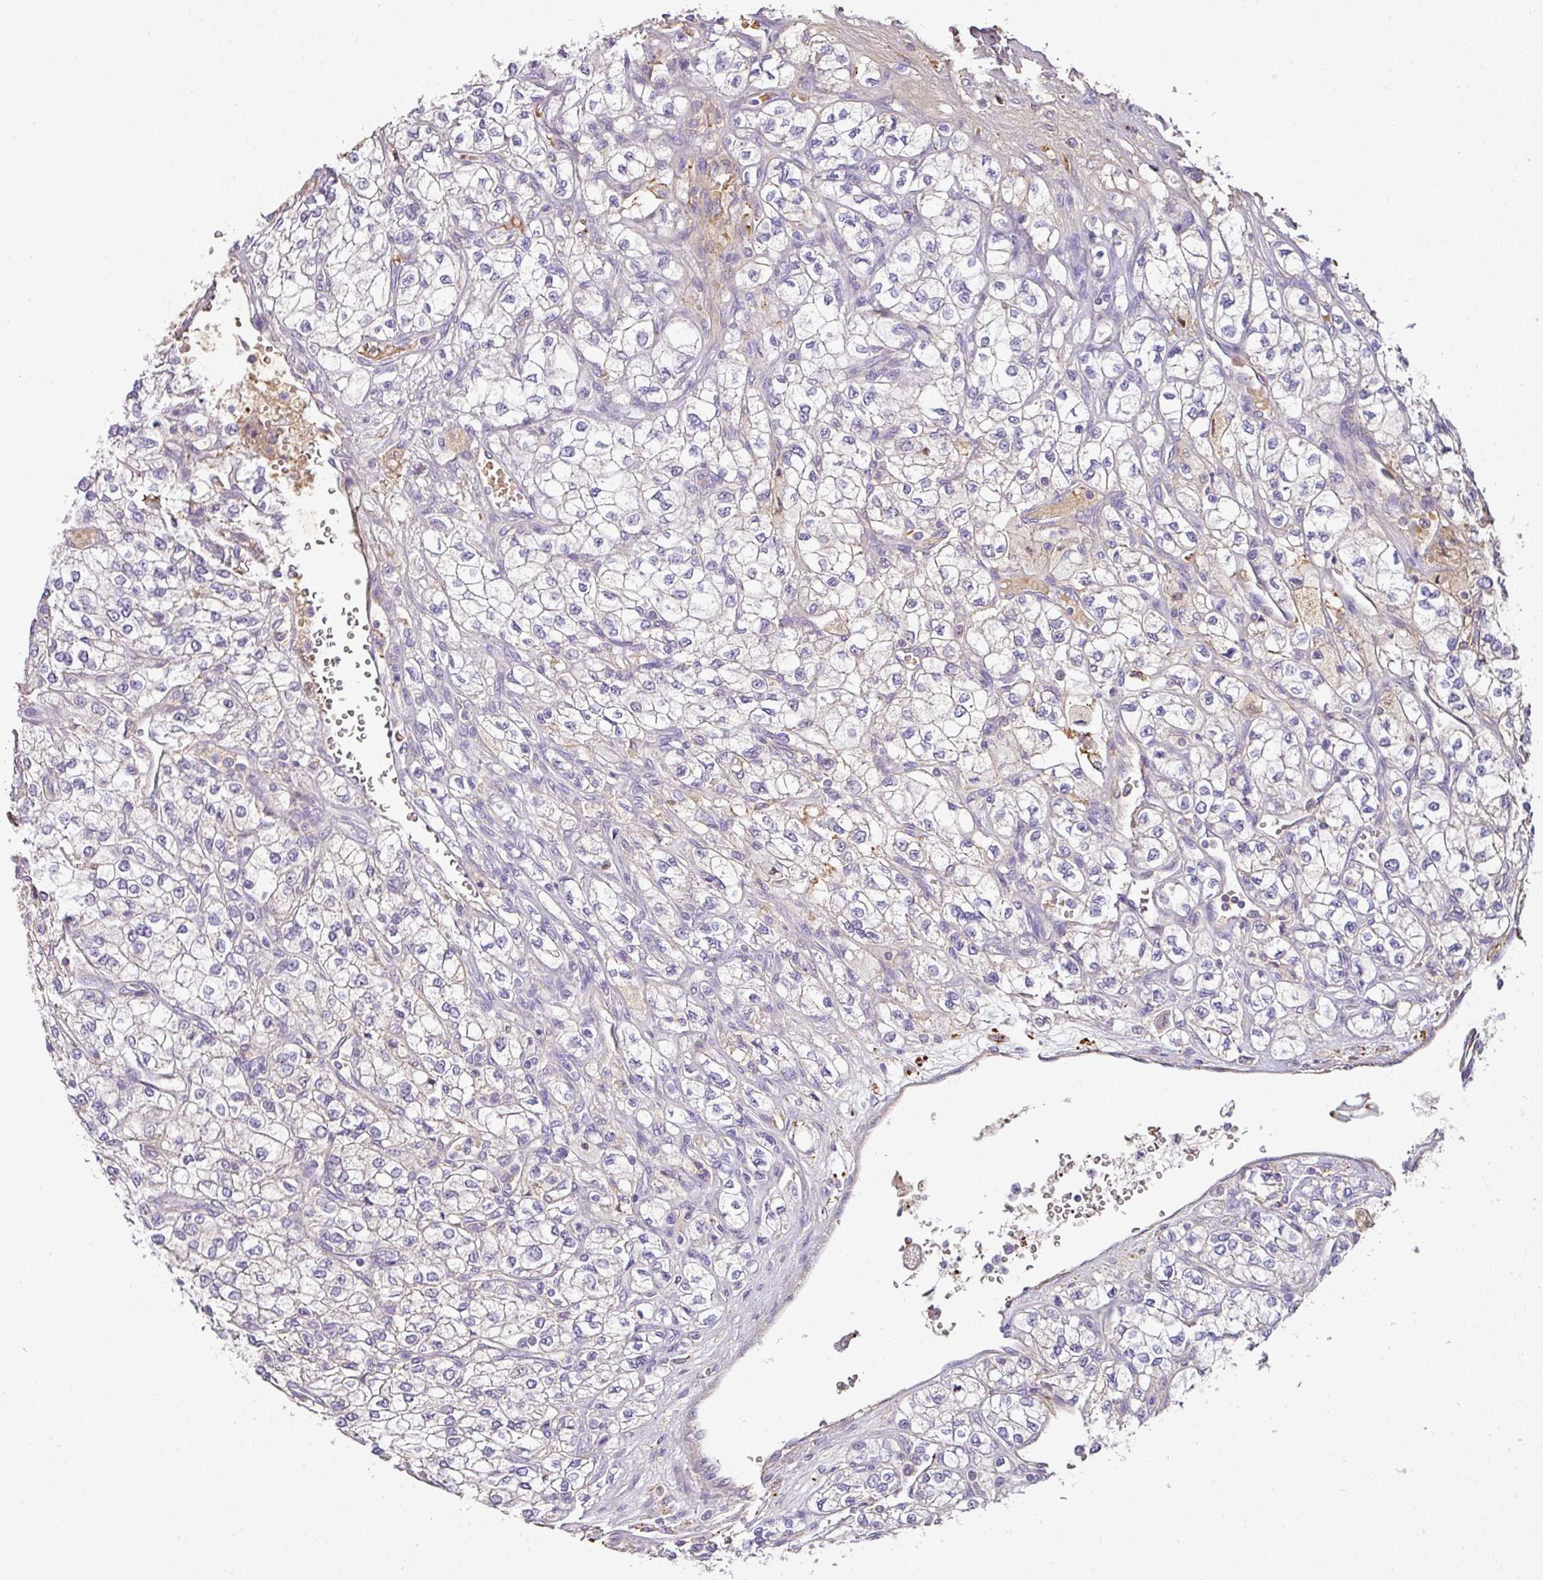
{"staining": {"intensity": "negative", "quantity": "none", "location": "none"}, "tissue": "renal cancer", "cell_type": "Tumor cells", "image_type": "cancer", "snomed": [{"axis": "morphology", "description": "Adenocarcinoma, NOS"}, {"axis": "topography", "description": "Kidney"}], "caption": "Renal cancer was stained to show a protein in brown. There is no significant positivity in tumor cells.", "gene": "CCZ1", "patient": {"sex": "male", "age": 80}}